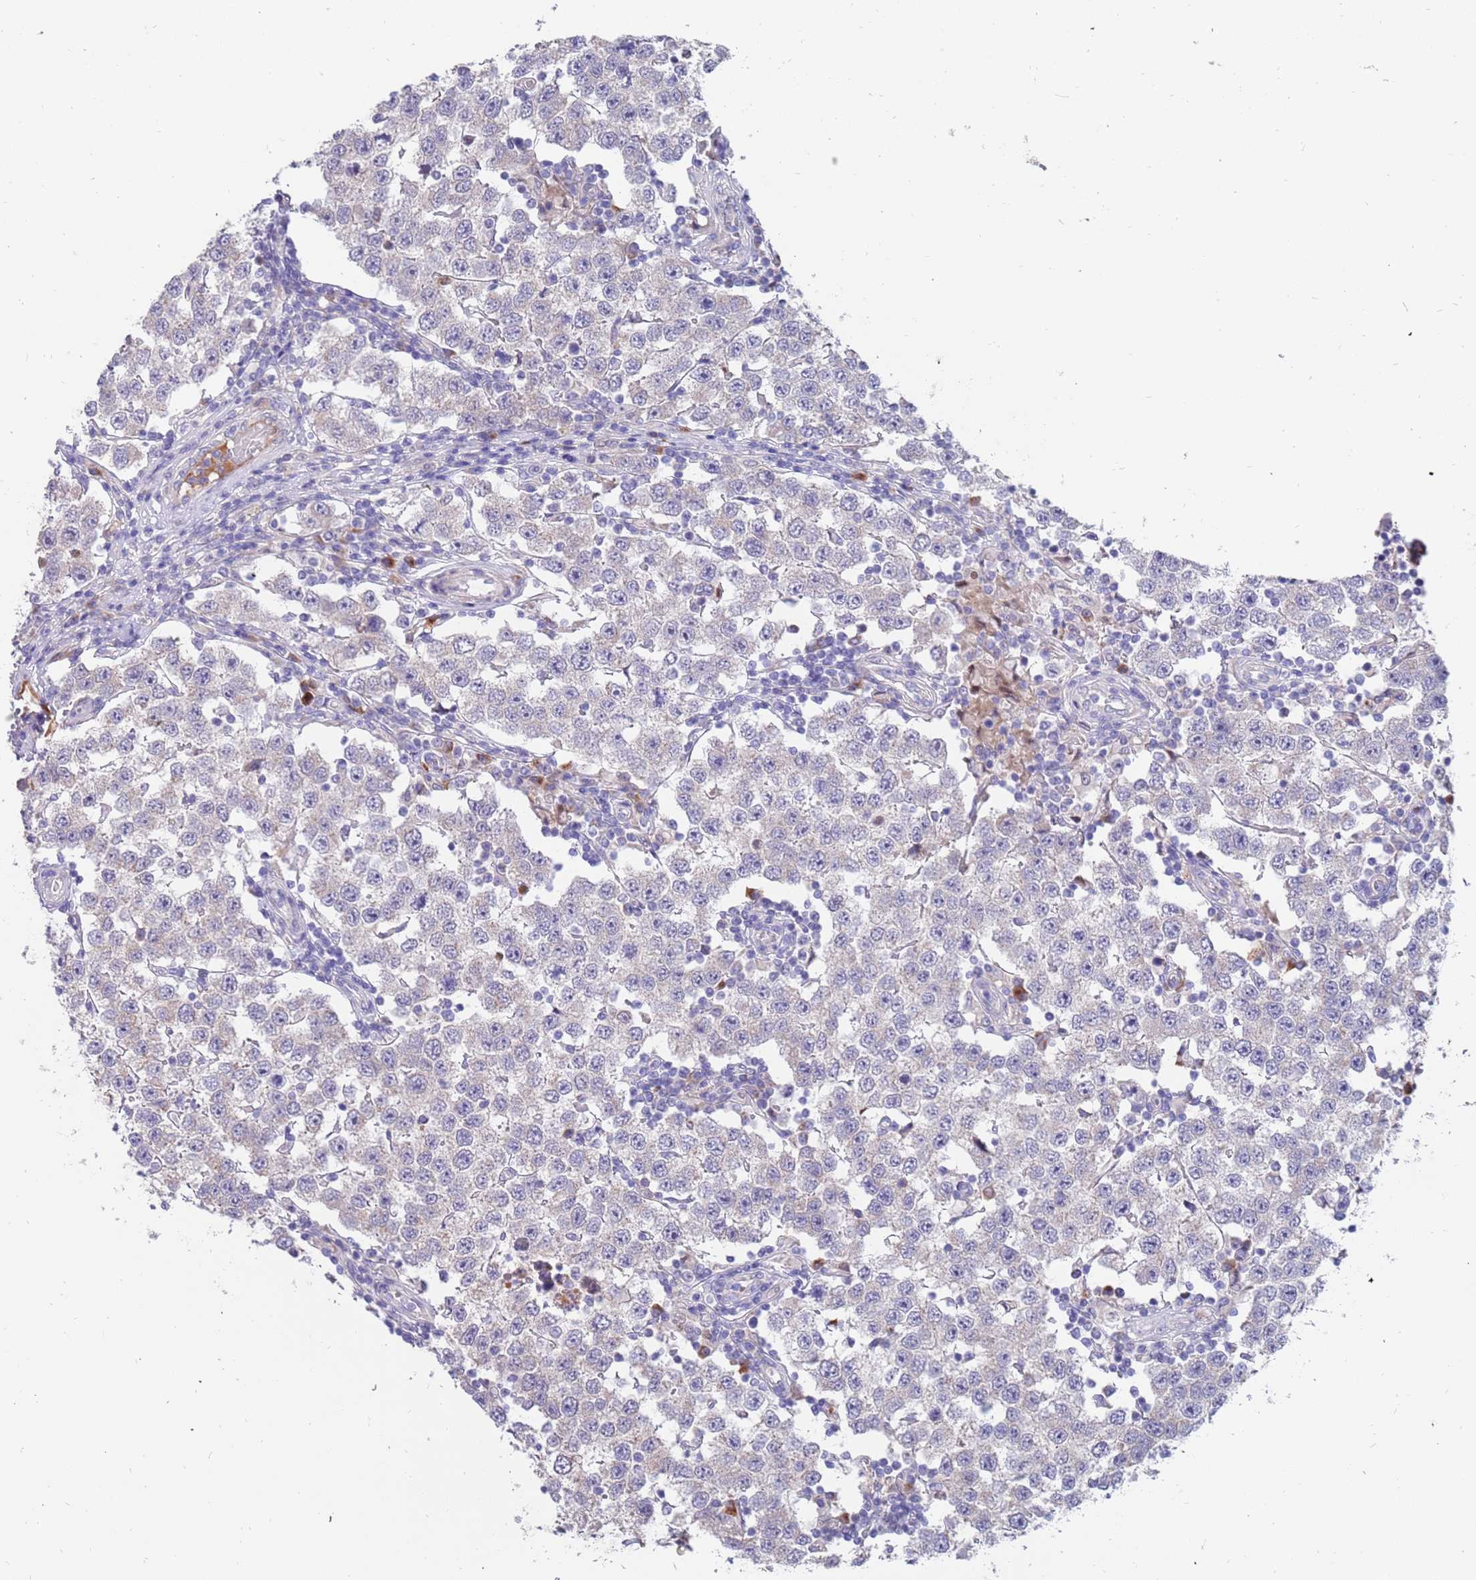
{"staining": {"intensity": "negative", "quantity": "none", "location": "none"}, "tissue": "testis cancer", "cell_type": "Tumor cells", "image_type": "cancer", "snomed": [{"axis": "morphology", "description": "Seminoma, NOS"}, {"axis": "topography", "description": "Testis"}], "caption": "Tumor cells show no significant protein positivity in testis cancer (seminoma). (DAB (3,3'-diaminobenzidine) immunohistochemistry visualized using brightfield microscopy, high magnification).", "gene": "ZNF746", "patient": {"sex": "male", "age": 34}}